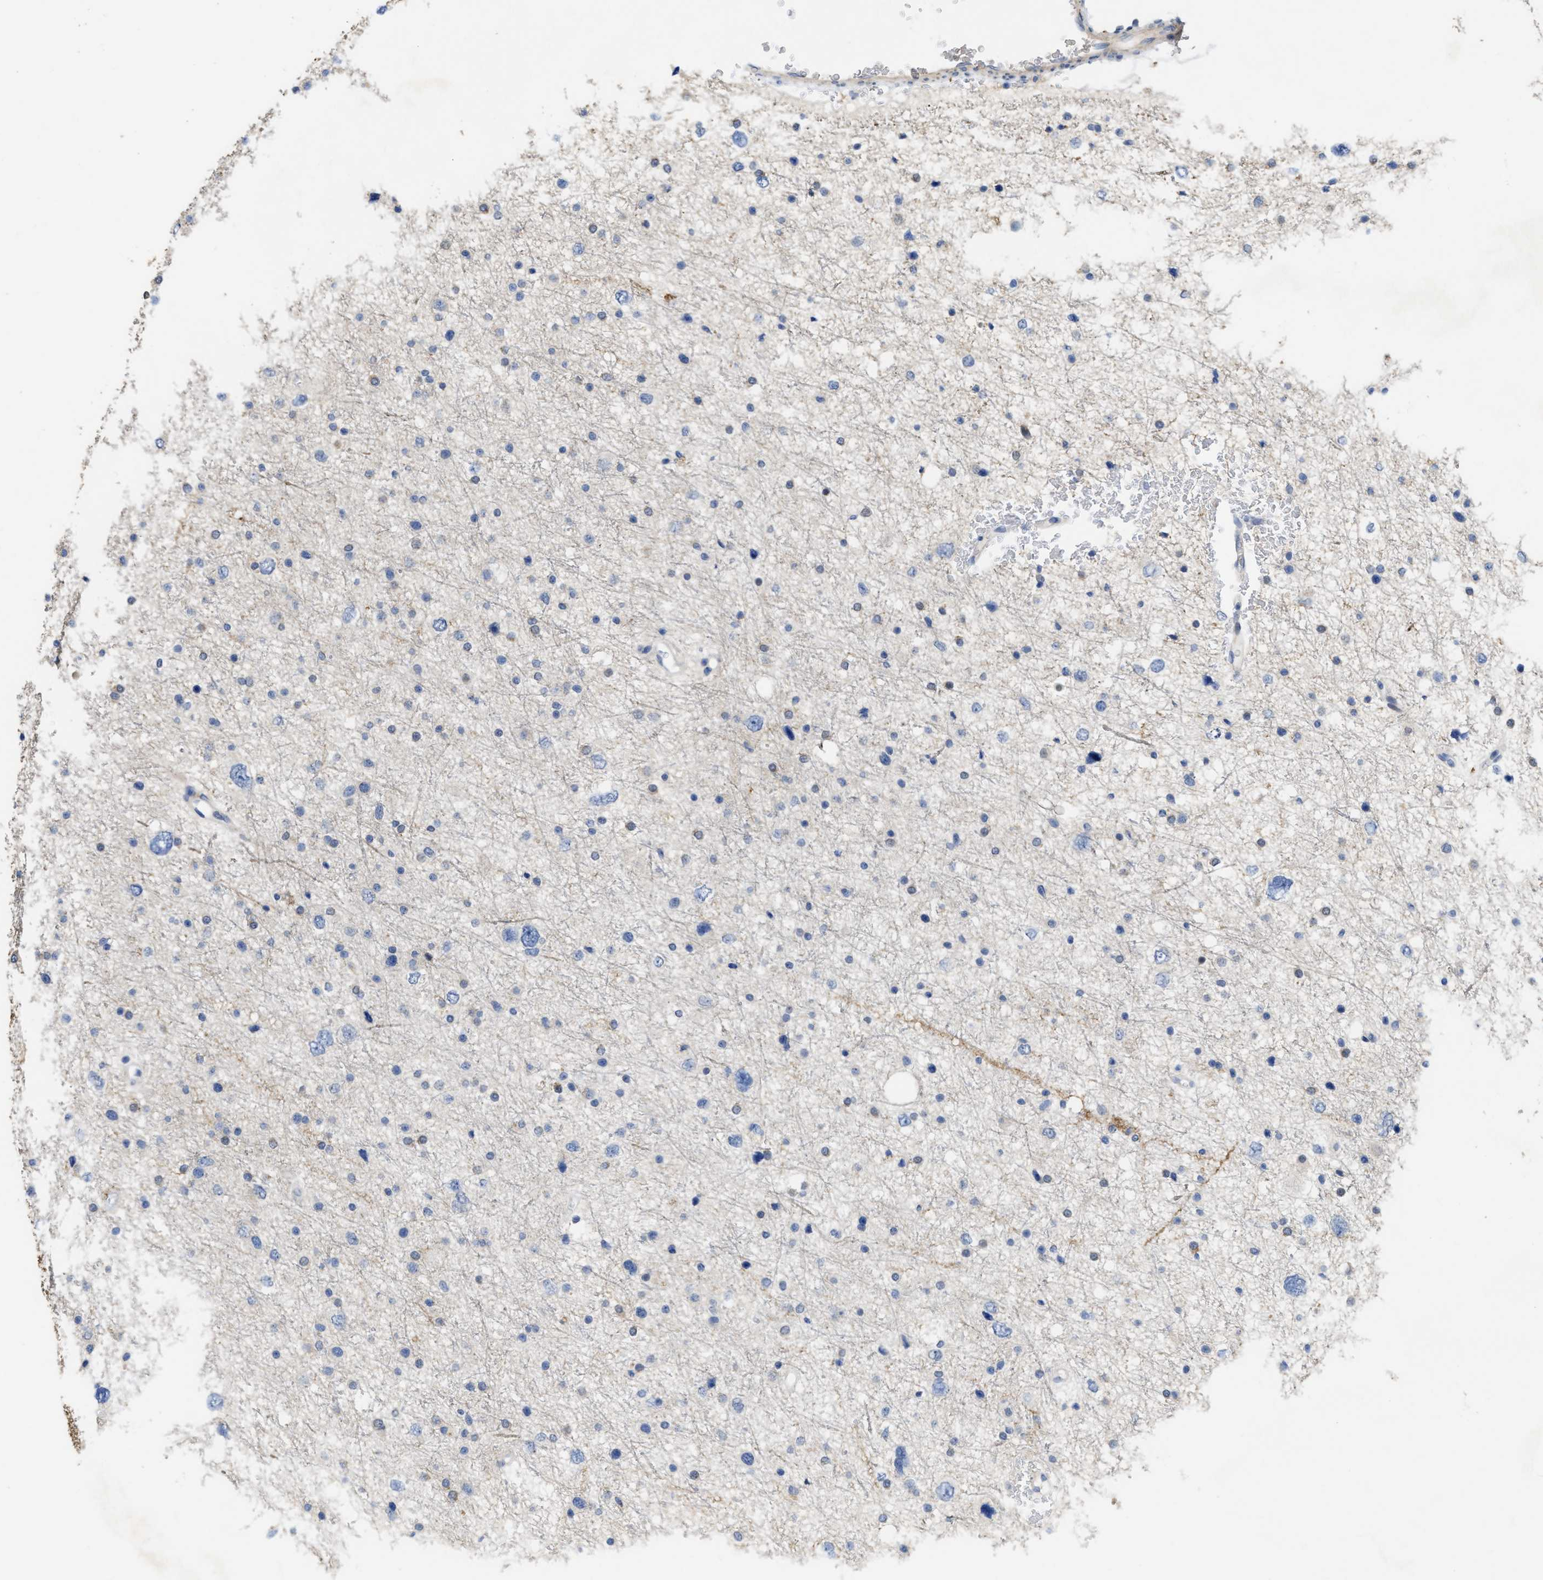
{"staining": {"intensity": "negative", "quantity": "none", "location": "none"}, "tissue": "glioma", "cell_type": "Tumor cells", "image_type": "cancer", "snomed": [{"axis": "morphology", "description": "Glioma, malignant, Low grade"}, {"axis": "topography", "description": "Brain"}], "caption": "The histopathology image exhibits no staining of tumor cells in malignant glioma (low-grade).", "gene": "CDPF1", "patient": {"sex": "female", "age": 37}}